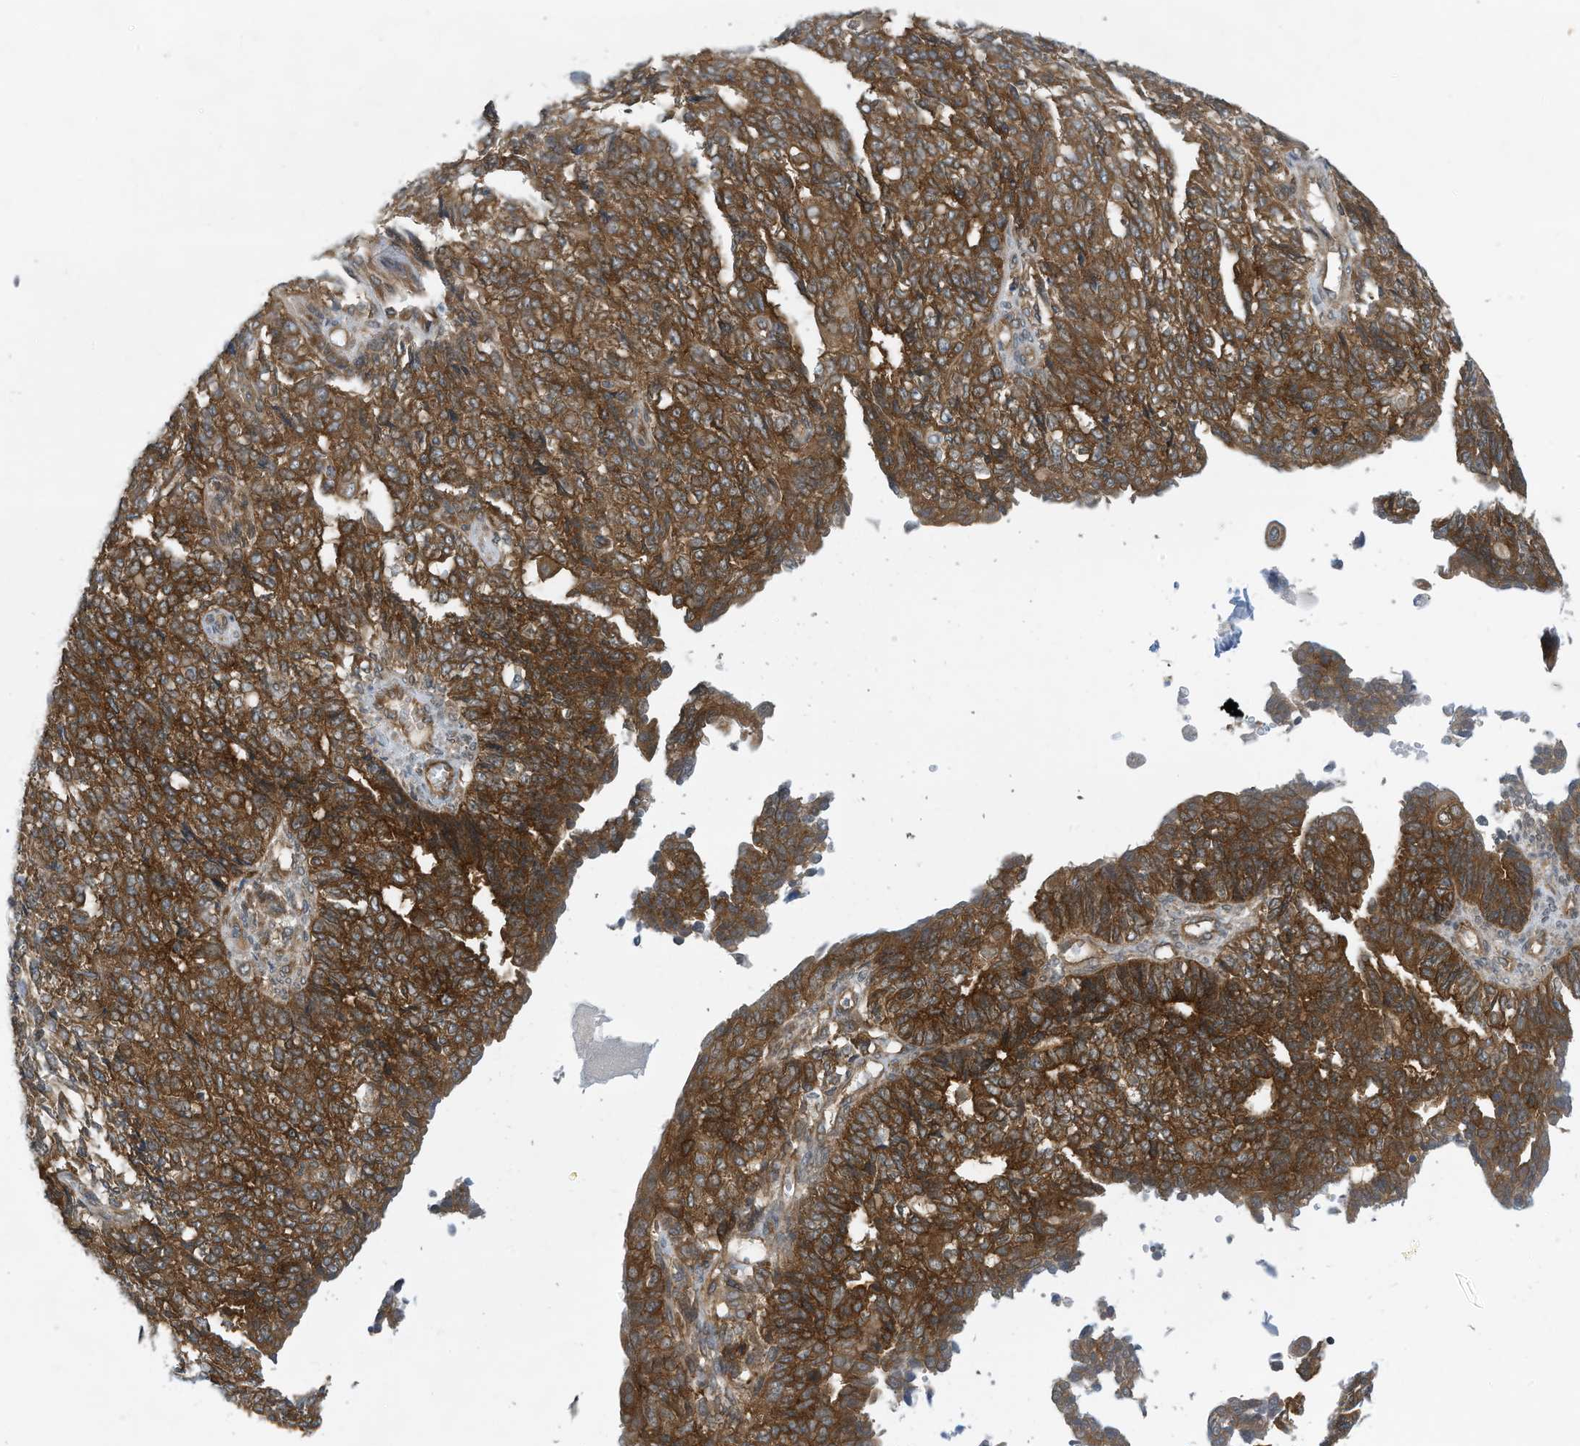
{"staining": {"intensity": "strong", "quantity": ">75%", "location": "cytoplasmic/membranous"}, "tissue": "endometrial cancer", "cell_type": "Tumor cells", "image_type": "cancer", "snomed": [{"axis": "morphology", "description": "Adenocarcinoma, NOS"}, {"axis": "topography", "description": "Endometrium"}], "caption": "Endometrial cancer stained with a brown dye exhibits strong cytoplasmic/membranous positive positivity in approximately >75% of tumor cells.", "gene": "REPS1", "patient": {"sex": "female", "age": 32}}